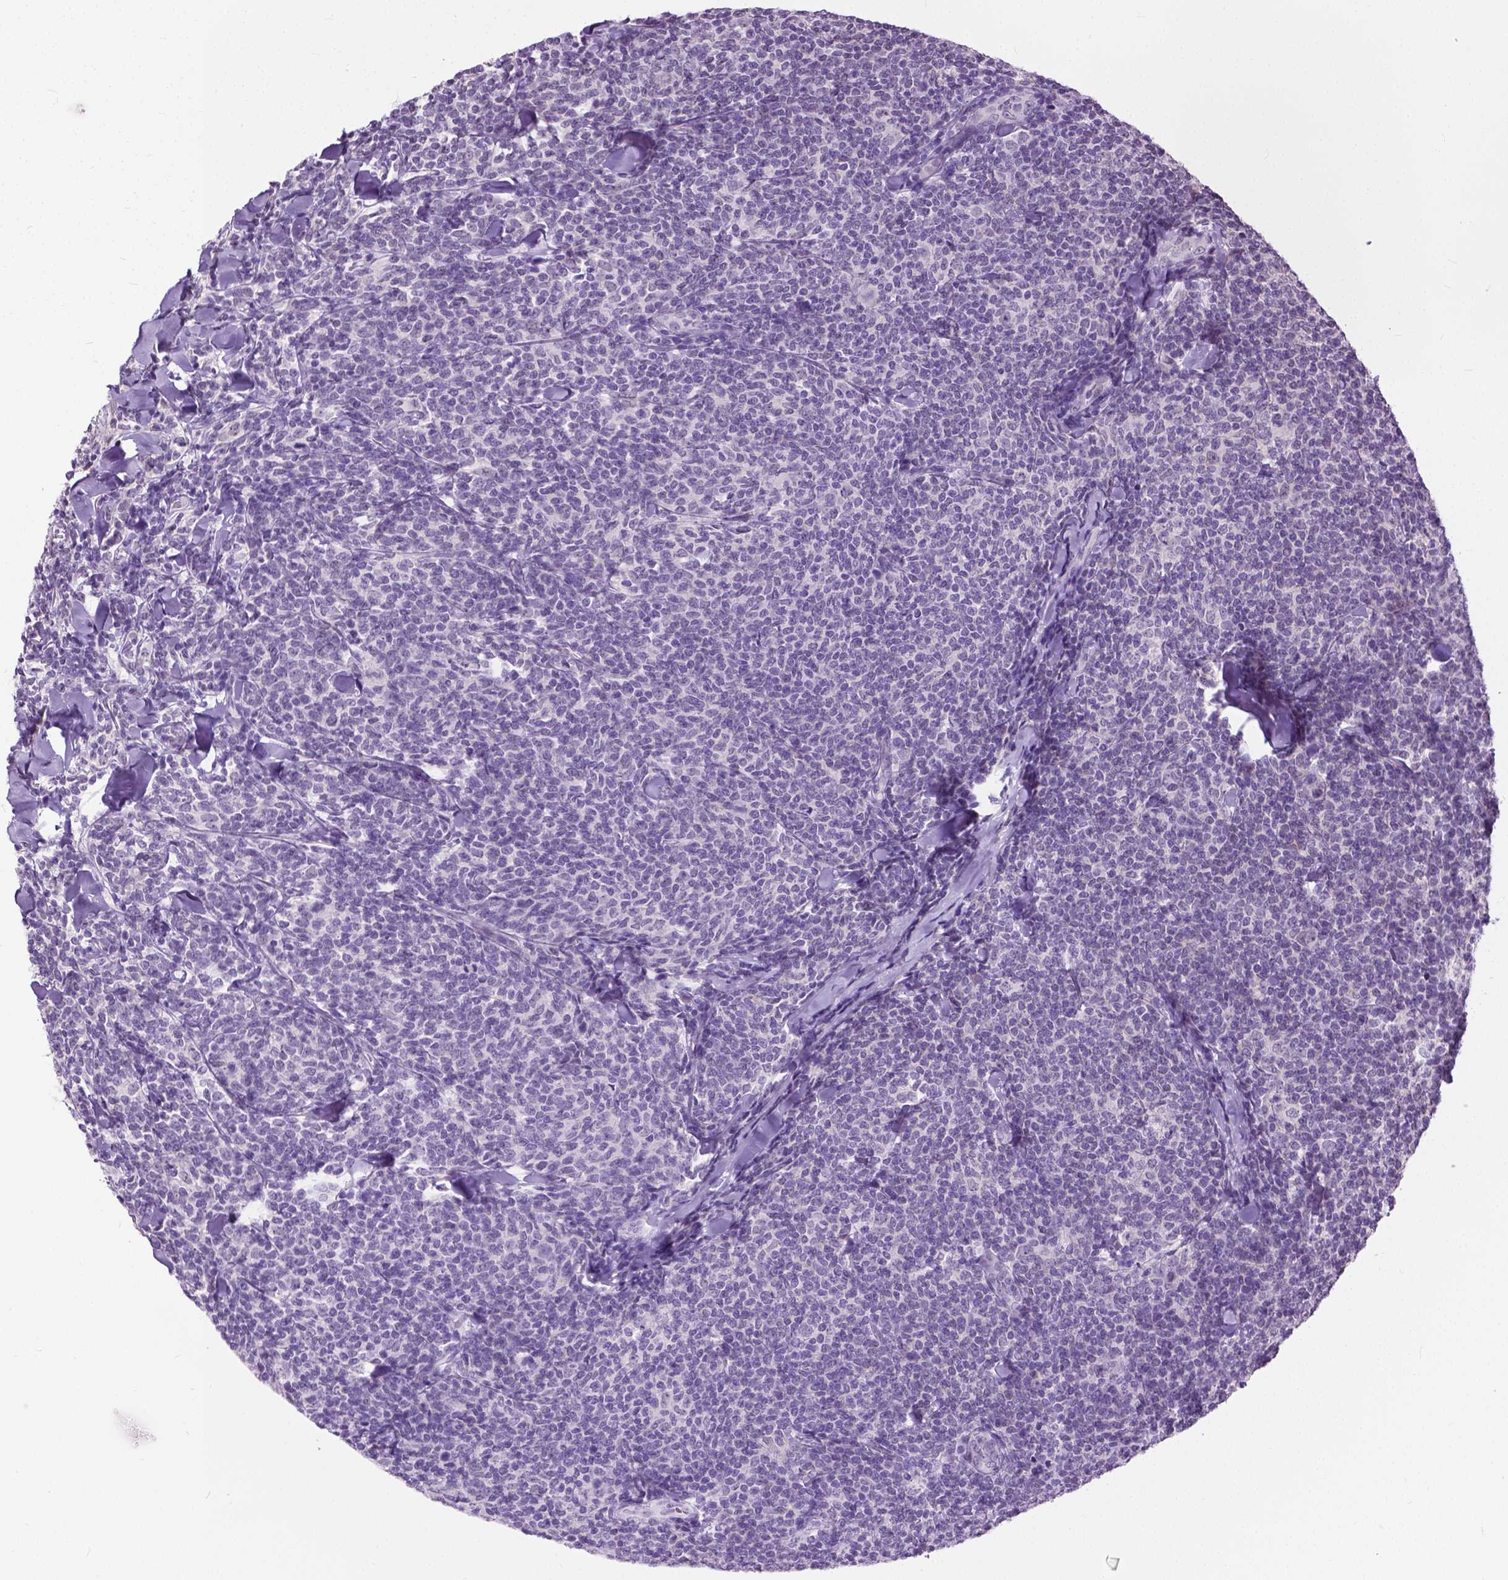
{"staining": {"intensity": "negative", "quantity": "none", "location": "none"}, "tissue": "lymphoma", "cell_type": "Tumor cells", "image_type": "cancer", "snomed": [{"axis": "morphology", "description": "Malignant lymphoma, non-Hodgkin's type, Low grade"}, {"axis": "topography", "description": "Lymph node"}], "caption": "Protein analysis of malignant lymphoma, non-Hodgkin's type (low-grade) reveals no significant expression in tumor cells. The staining was performed using DAB (3,3'-diaminobenzidine) to visualize the protein expression in brown, while the nuclei were stained in blue with hematoxylin (Magnification: 20x).", "gene": "GPR37L1", "patient": {"sex": "female", "age": 56}}